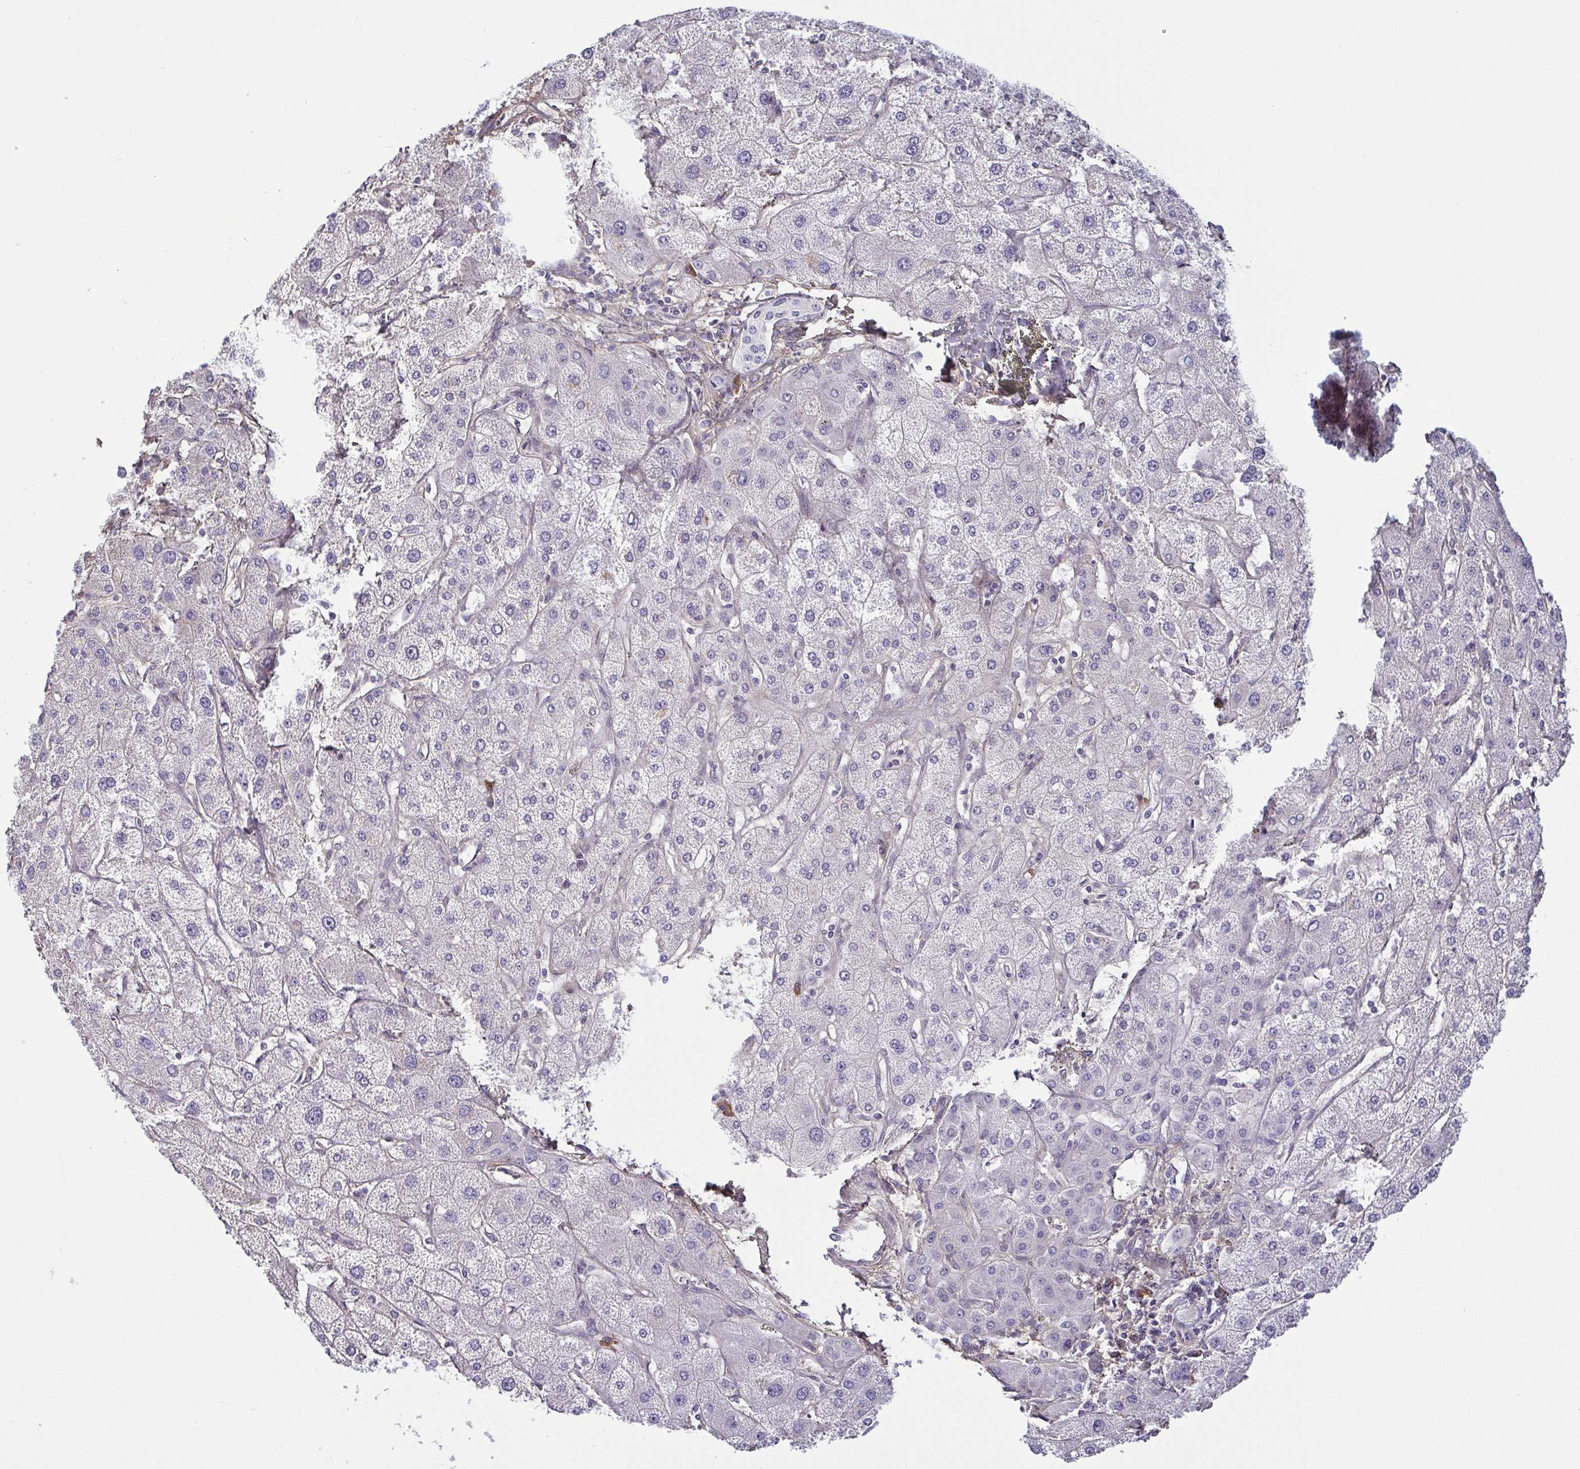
{"staining": {"intensity": "negative", "quantity": "none", "location": "none"}, "tissue": "liver cancer", "cell_type": "Tumor cells", "image_type": "cancer", "snomed": [{"axis": "morphology", "description": "Cholangiocarcinoma"}, {"axis": "topography", "description": "Liver"}], "caption": "Immunohistochemistry (IHC) photomicrograph of liver cholangiocarcinoma stained for a protein (brown), which demonstrates no positivity in tumor cells. (DAB (3,3'-diaminobenzidine) immunohistochemistry visualized using brightfield microscopy, high magnification).", "gene": "ECM1", "patient": {"sex": "female", "age": 60}}